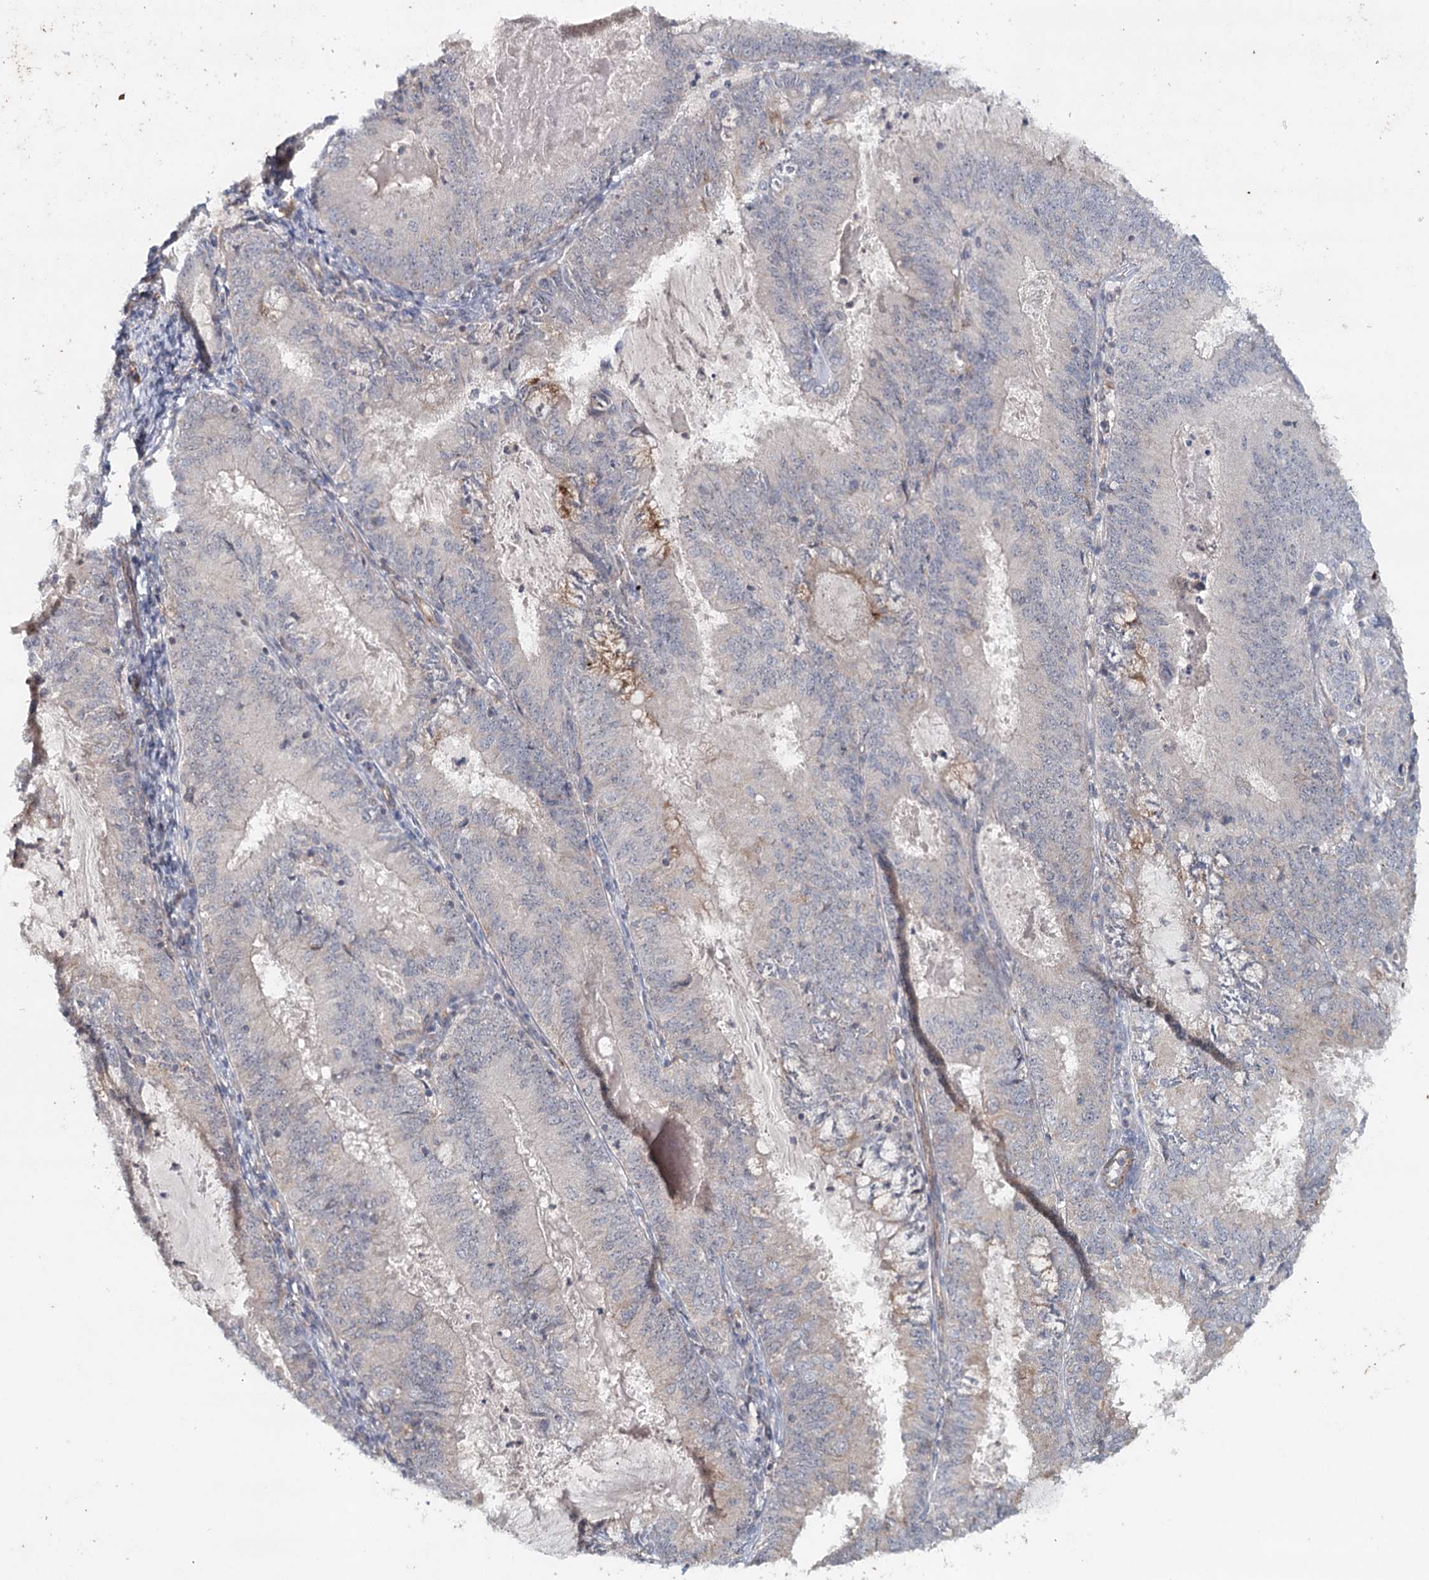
{"staining": {"intensity": "negative", "quantity": "none", "location": "none"}, "tissue": "endometrial cancer", "cell_type": "Tumor cells", "image_type": "cancer", "snomed": [{"axis": "morphology", "description": "Adenocarcinoma, NOS"}, {"axis": "topography", "description": "Endometrium"}], "caption": "Immunohistochemistry (IHC) image of neoplastic tissue: adenocarcinoma (endometrial) stained with DAB displays no significant protein positivity in tumor cells. The staining is performed using DAB (3,3'-diaminobenzidine) brown chromogen with nuclei counter-stained in using hematoxylin.", "gene": "SYNPO", "patient": {"sex": "female", "age": 57}}